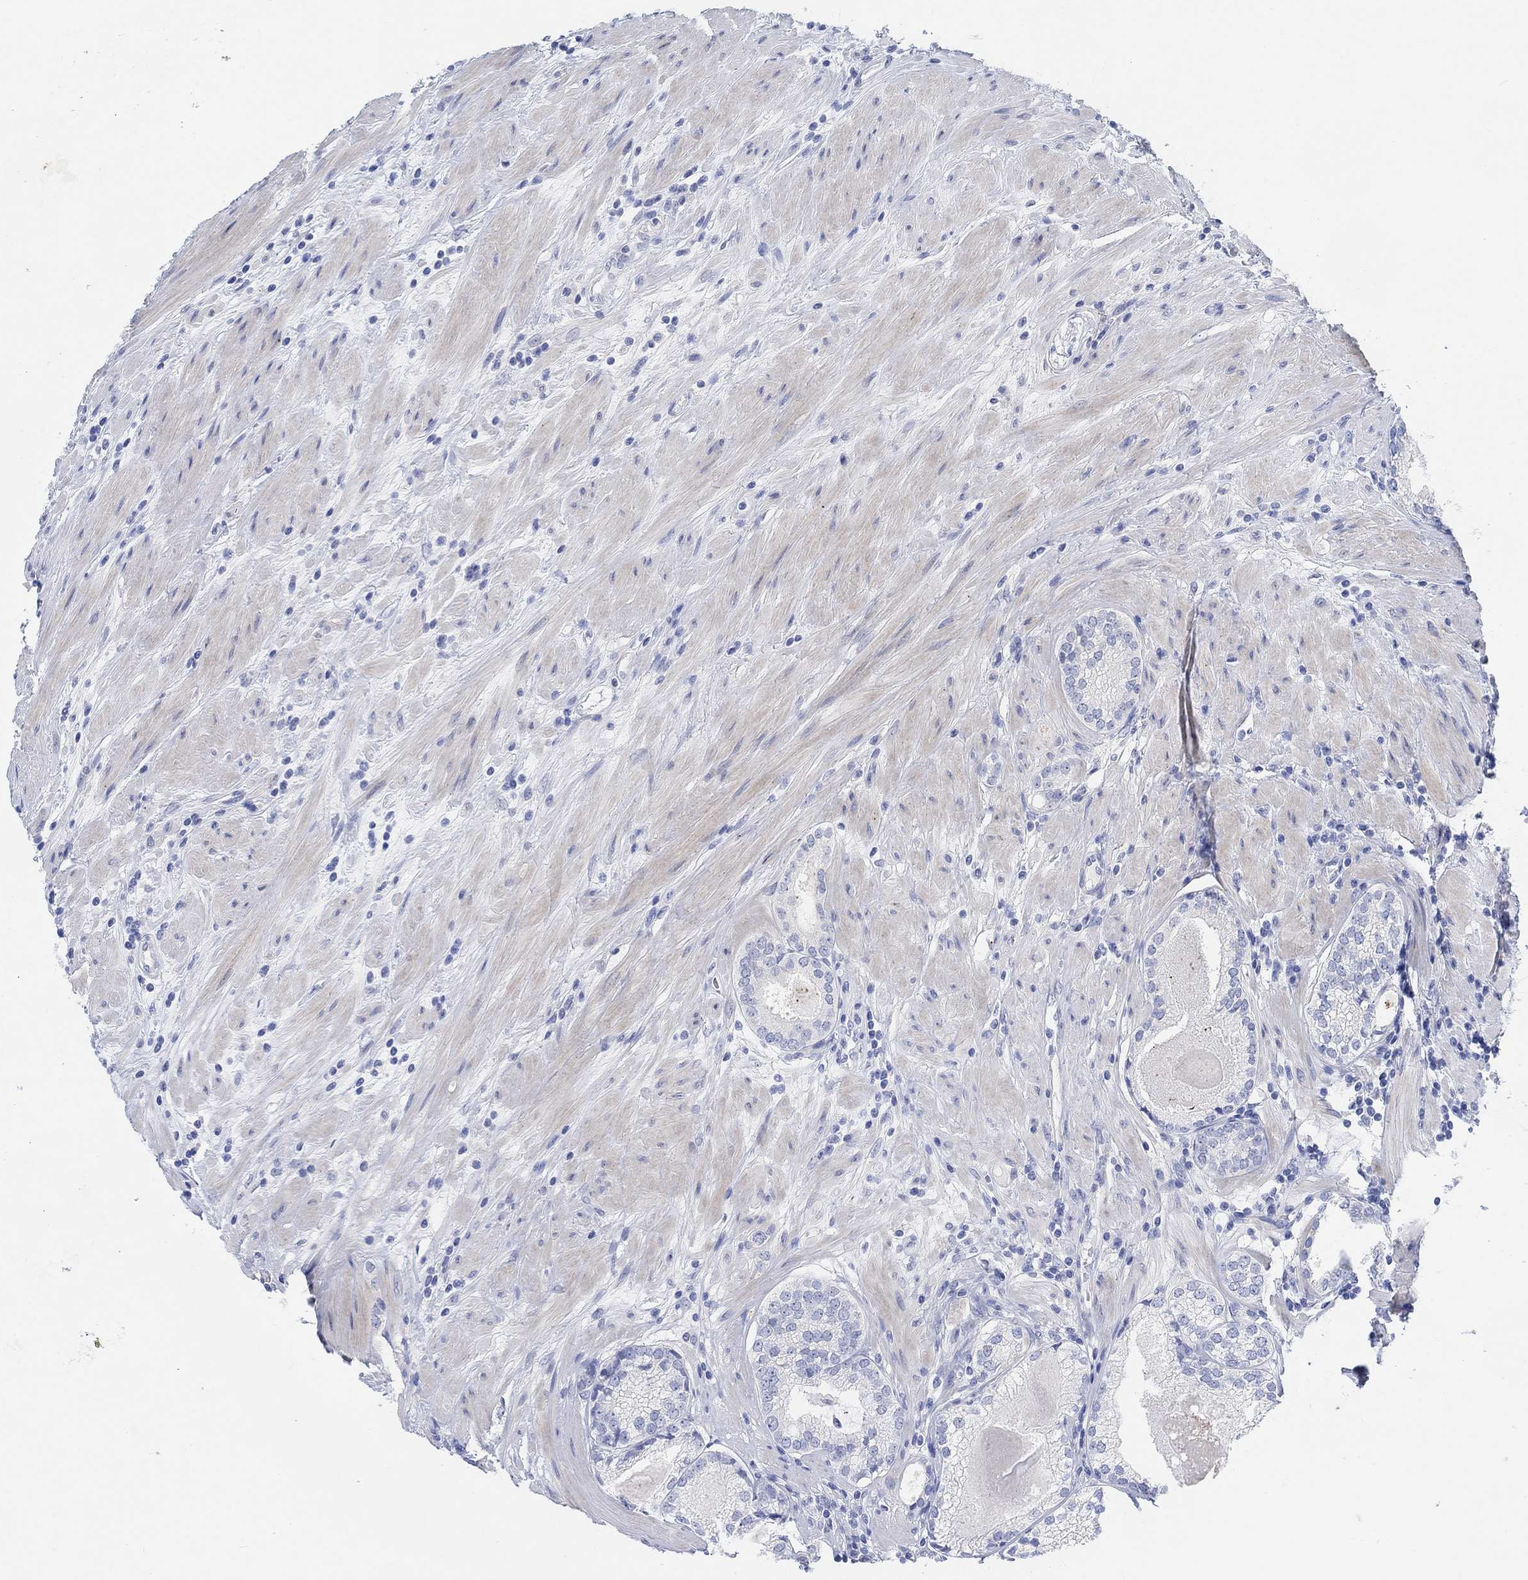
{"staining": {"intensity": "negative", "quantity": "none", "location": "none"}, "tissue": "prostate cancer", "cell_type": "Tumor cells", "image_type": "cancer", "snomed": [{"axis": "morphology", "description": "Adenocarcinoma, High grade"}, {"axis": "topography", "description": "Prostate and seminal vesicle, NOS"}], "caption": "DAB immunohistochemical staining of human prostate adenocarcinoma (high-grade) shows no significant expression in tumor cells.", "gene": "ENO4", "patient": {"sex": "male", "age": 62}}